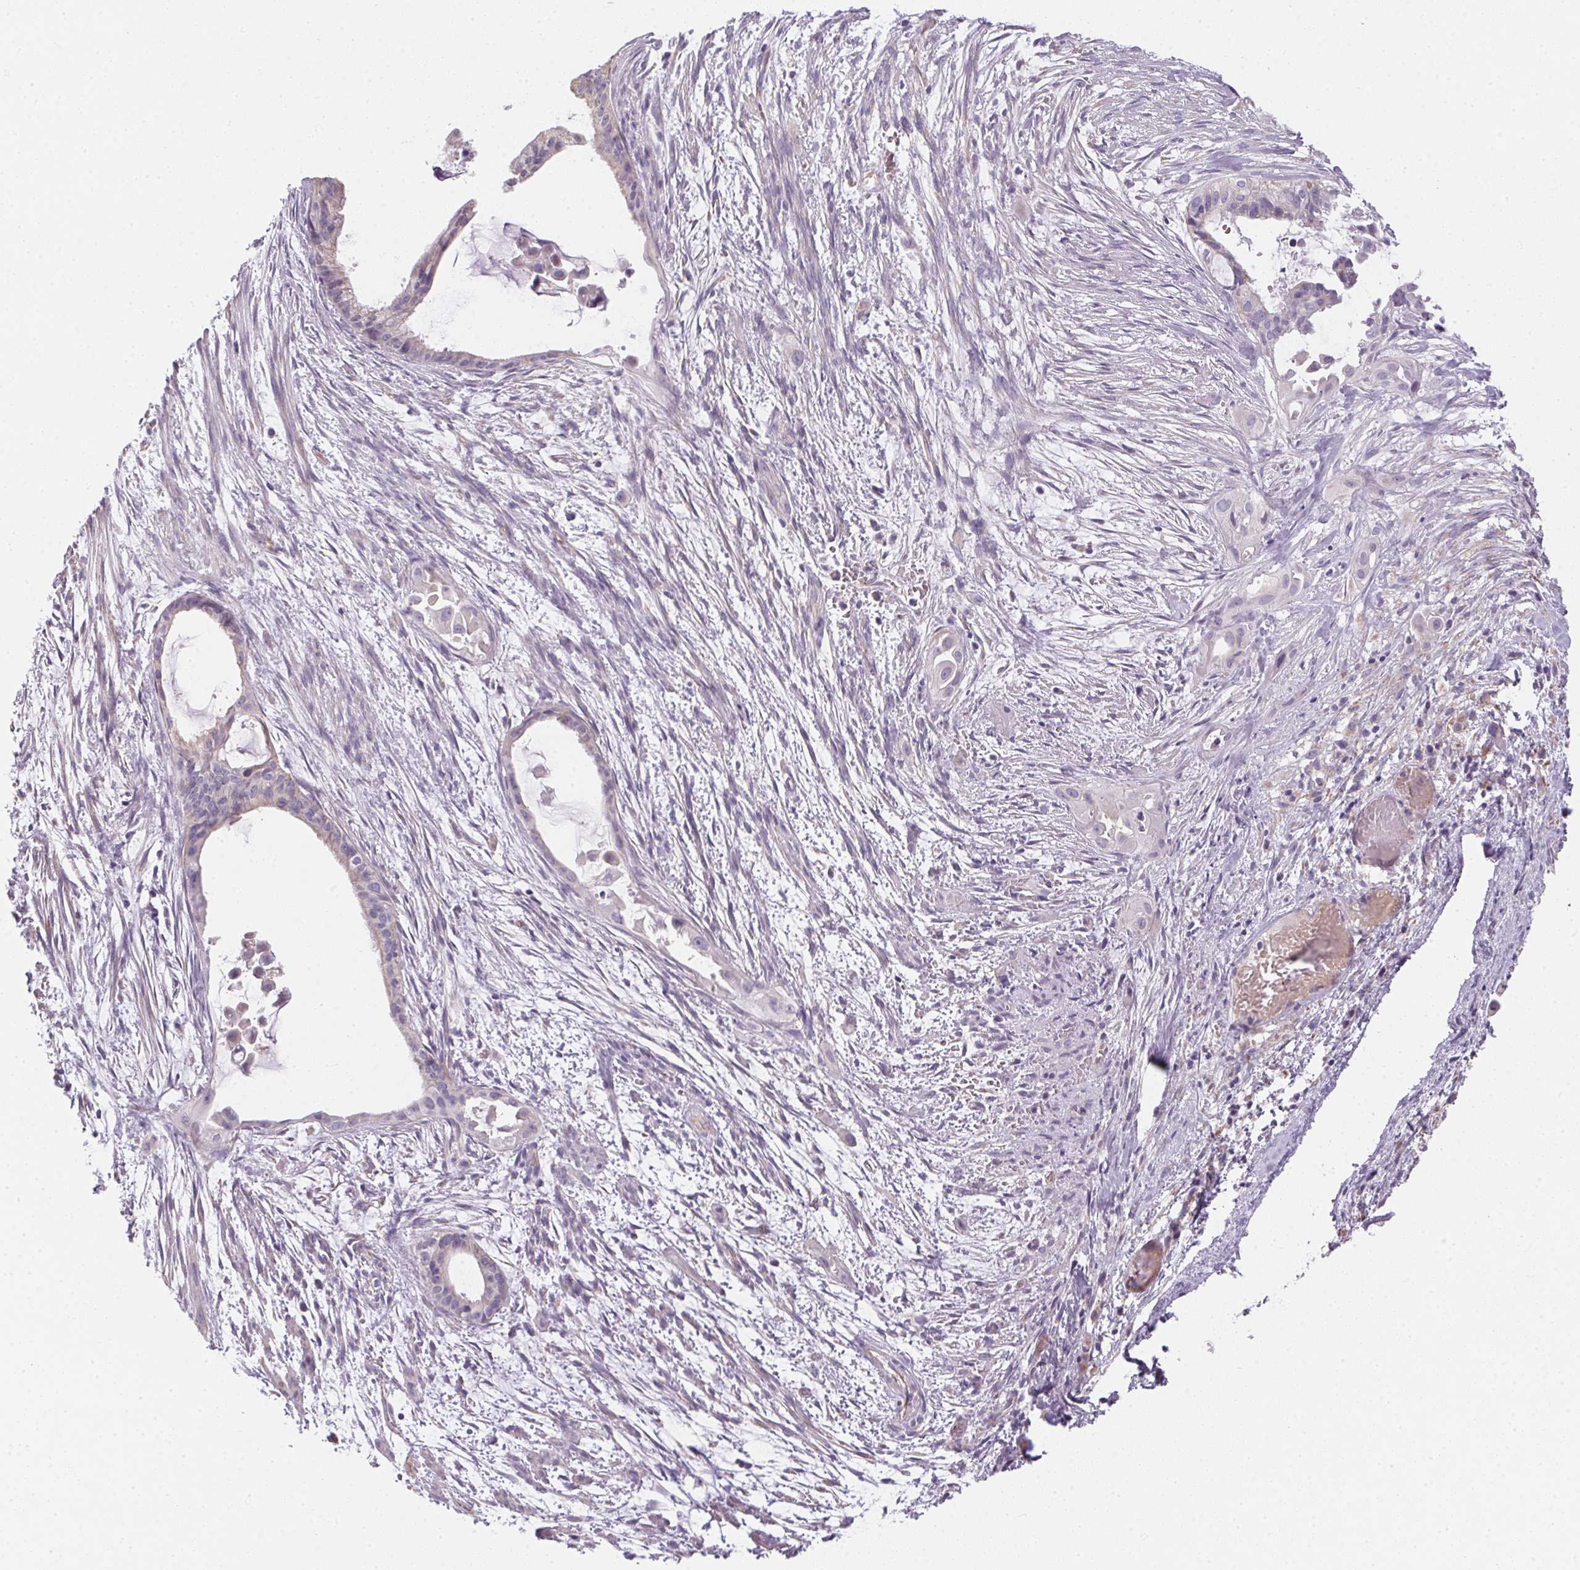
{"staining": {"intensity": "negative", "quantity": "none", "location": "none"}, "tissue": "endometrial cancer", "cell_type": "Tumor cells", "image_type": "cancer", "snomed": [{"axis": "morphology", "description": "Adenocarcinoma, NOS"}, {"axis": "topography", "description": "Endometrium"}], "caption": "Immunohistochemistry histopathology image of neoplastic tissue: human endometrial cancer (adenocarcinoma) stained with DAB (3,3'-diaminobenzidine) reveals no significant protein positivity in tumor cells. (Brightfield microscopy of DAB IHC at high magnification).", "gene": "SMYD1", "patient": {"sex": "female", "age": 86}}